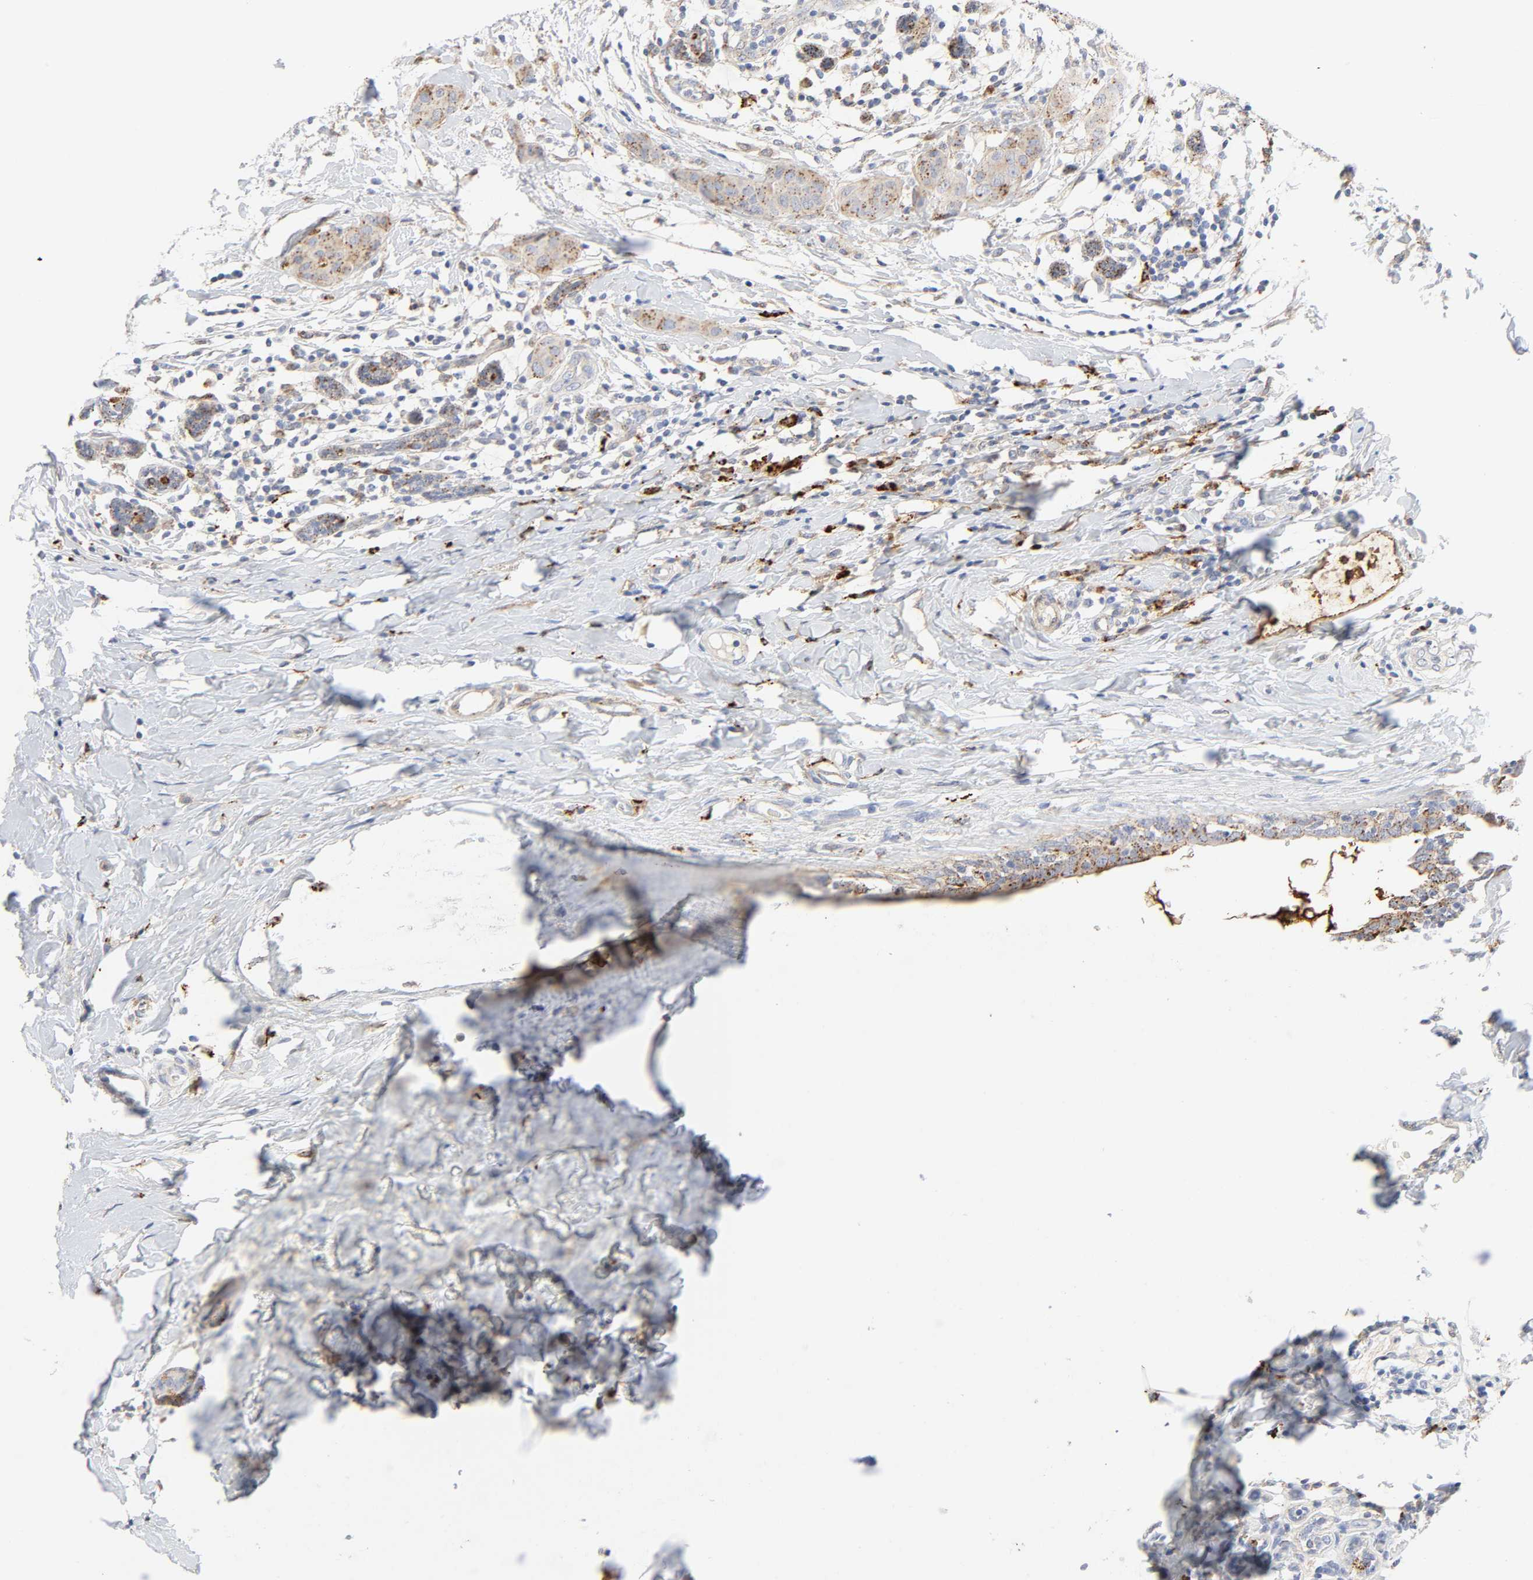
{"staining": {"intensity": "moderate", "quantity": ">75%", "location": "cytoplasmic/membranous"}, "tissue": "breast cancer", "cell_type": "Tumor cells", "image_type": "cancer", "snomed": [{"axis": "morphology", "description": "Duct carcinoma"}, {"axis": "topography", "description": "Breast"}], "caption": "Invasive ductal carcinoma (breast) tissue demonstrates moderate cytoplasmic/membranous positivity in approximately >75% of tumor cells", "gene": "MAGEB17", "patient": {"sex": "female", "age": 40}}